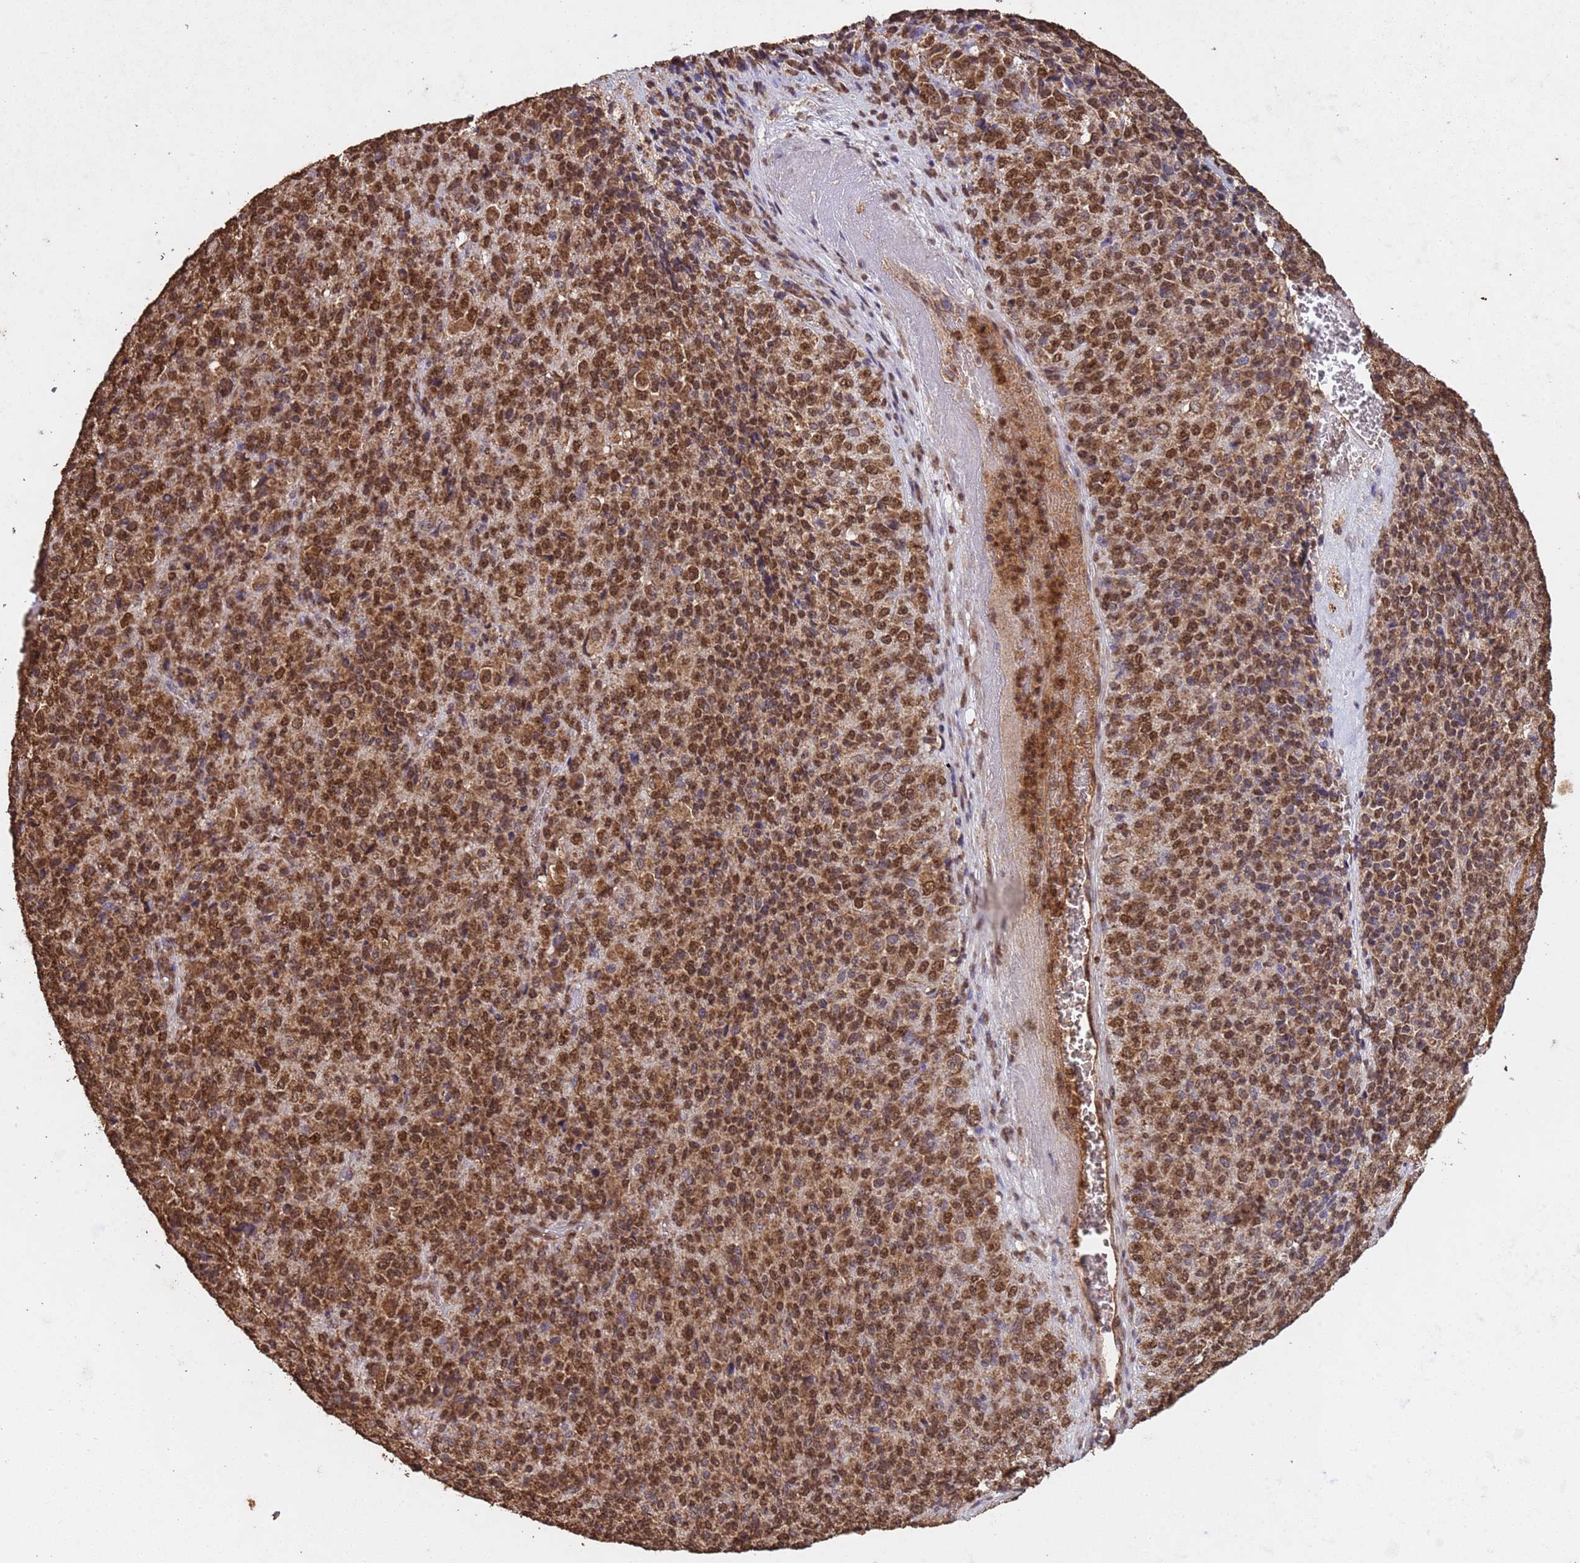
{"staining": {"intensity": "moderate", "quantity": ">75%", "location": "cytoplasmic/membranous,nuclear"}, "tissue": "melanoma", "cell_type": "Tumor cells", "image_type": "cancer", "snomed": [{"axis": "morphology", "description": "Malignant melanoma, Metastatic site"}, {"axis": "topography", "description": "Brain"}], "caption": "Human melanoma stained with a brown dye reveals moderate cytoplasmic/membranous and nuclear positive staining in about >75% of tumor cells.", "gene": "HDAC10", "patient": {"sex": "female", "age": 56}}